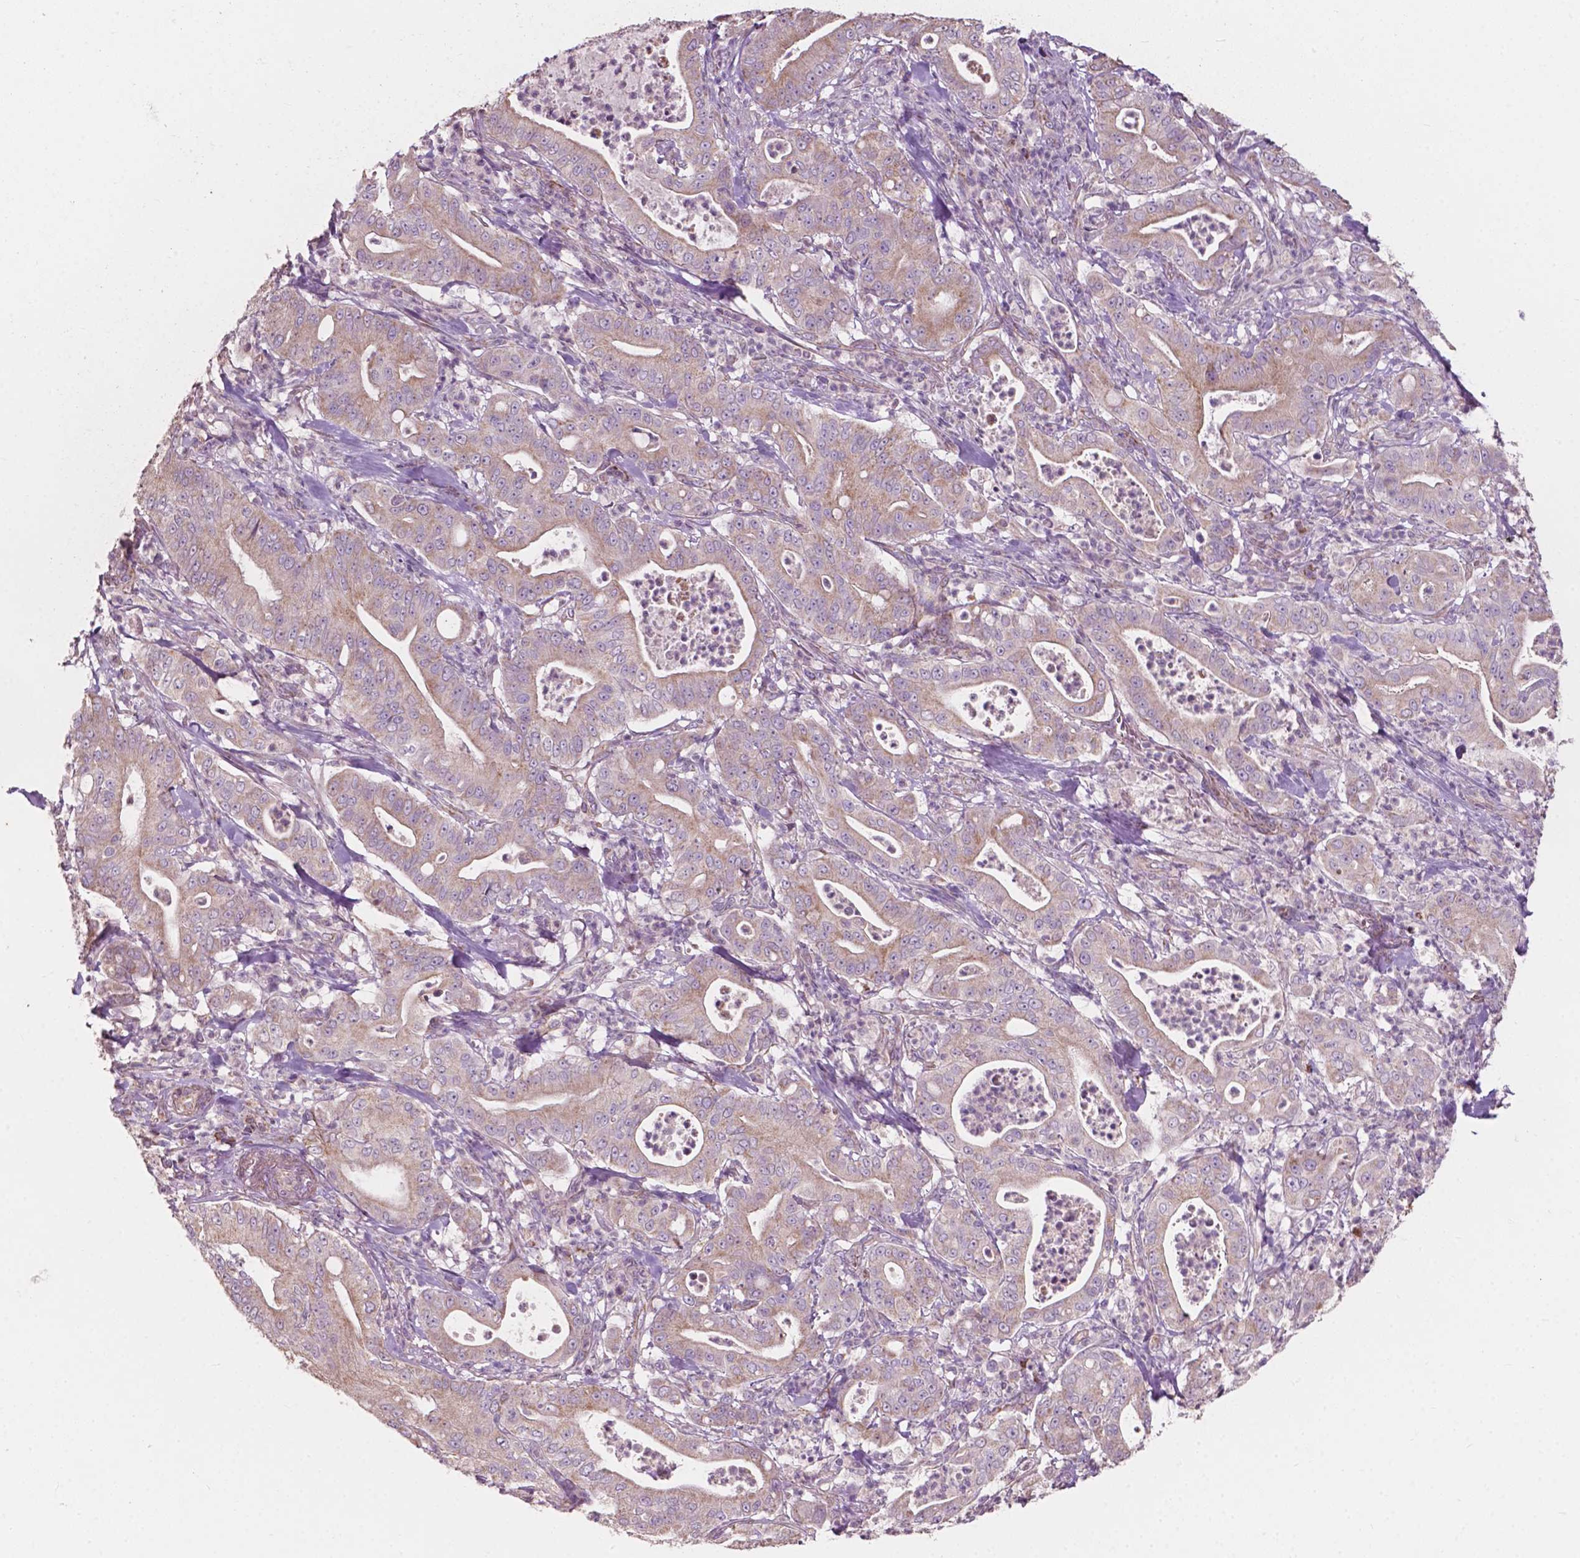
{"staining": {"intensity": "weak", "quantity": ">75%", "location": "cytoplasmic/membranous"}, "tissue": "pancreatic cancer", "cell_type": "Tumor cells", "image_type": "cancer", "snomed": [{"axis": "morphology", "description": "Adenocarcinoma, NOS"}, {"axis": "topography", "description": "Pancreas"}], "caption": "Pancreatic cancer was stained to show a protein in brown. There is low levels of weak cytoplasmic/membranous expression in about >75% of tumor cells. Using DAB (brown) and hematoxylin (blue) stains, captured at high magnification using brightfield microscopy.", "gene": "NDUFA10", "patient": {"sex": "male", "age": 71}}